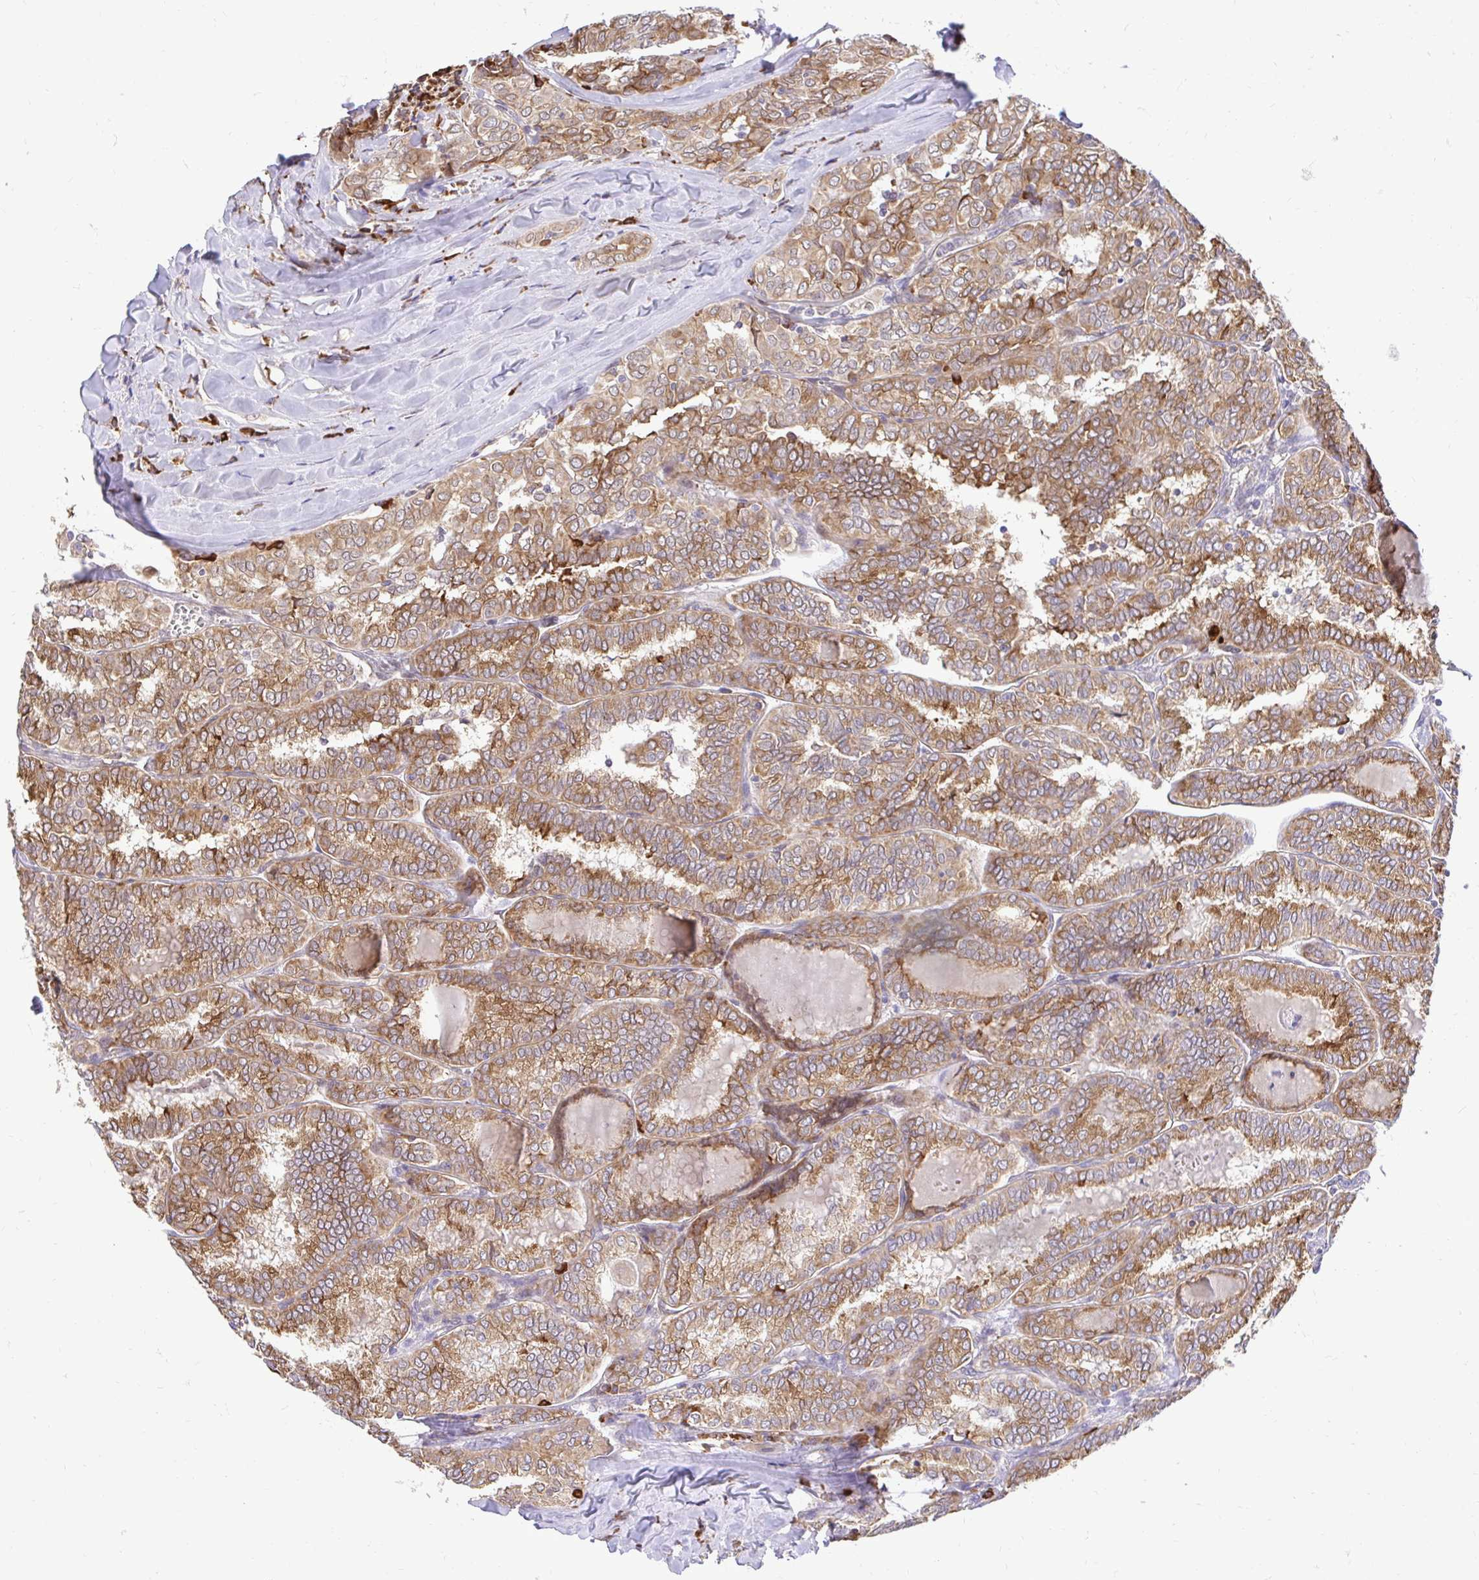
{"staining": {"intensity": "moderate", "quantity": ">75%", "location": "cytoplasmic/membranous"}, "tissue": "thyroid cancer", "cell_type": "Tumor cells", "image_type": "cancer", "snomed": [{"axis": "morphology", "description": "Papillary adenocarcinoma, NOS"}, {"axis": "topography", "description": "Thyroid gland"}], "caption": "Thyroid papillary adenocarcinoma stained with a protein marker reveals moderate staining in tumor cells.", "gene": "NAALAD2", "patient": {"sex": "female", "age": 30}}